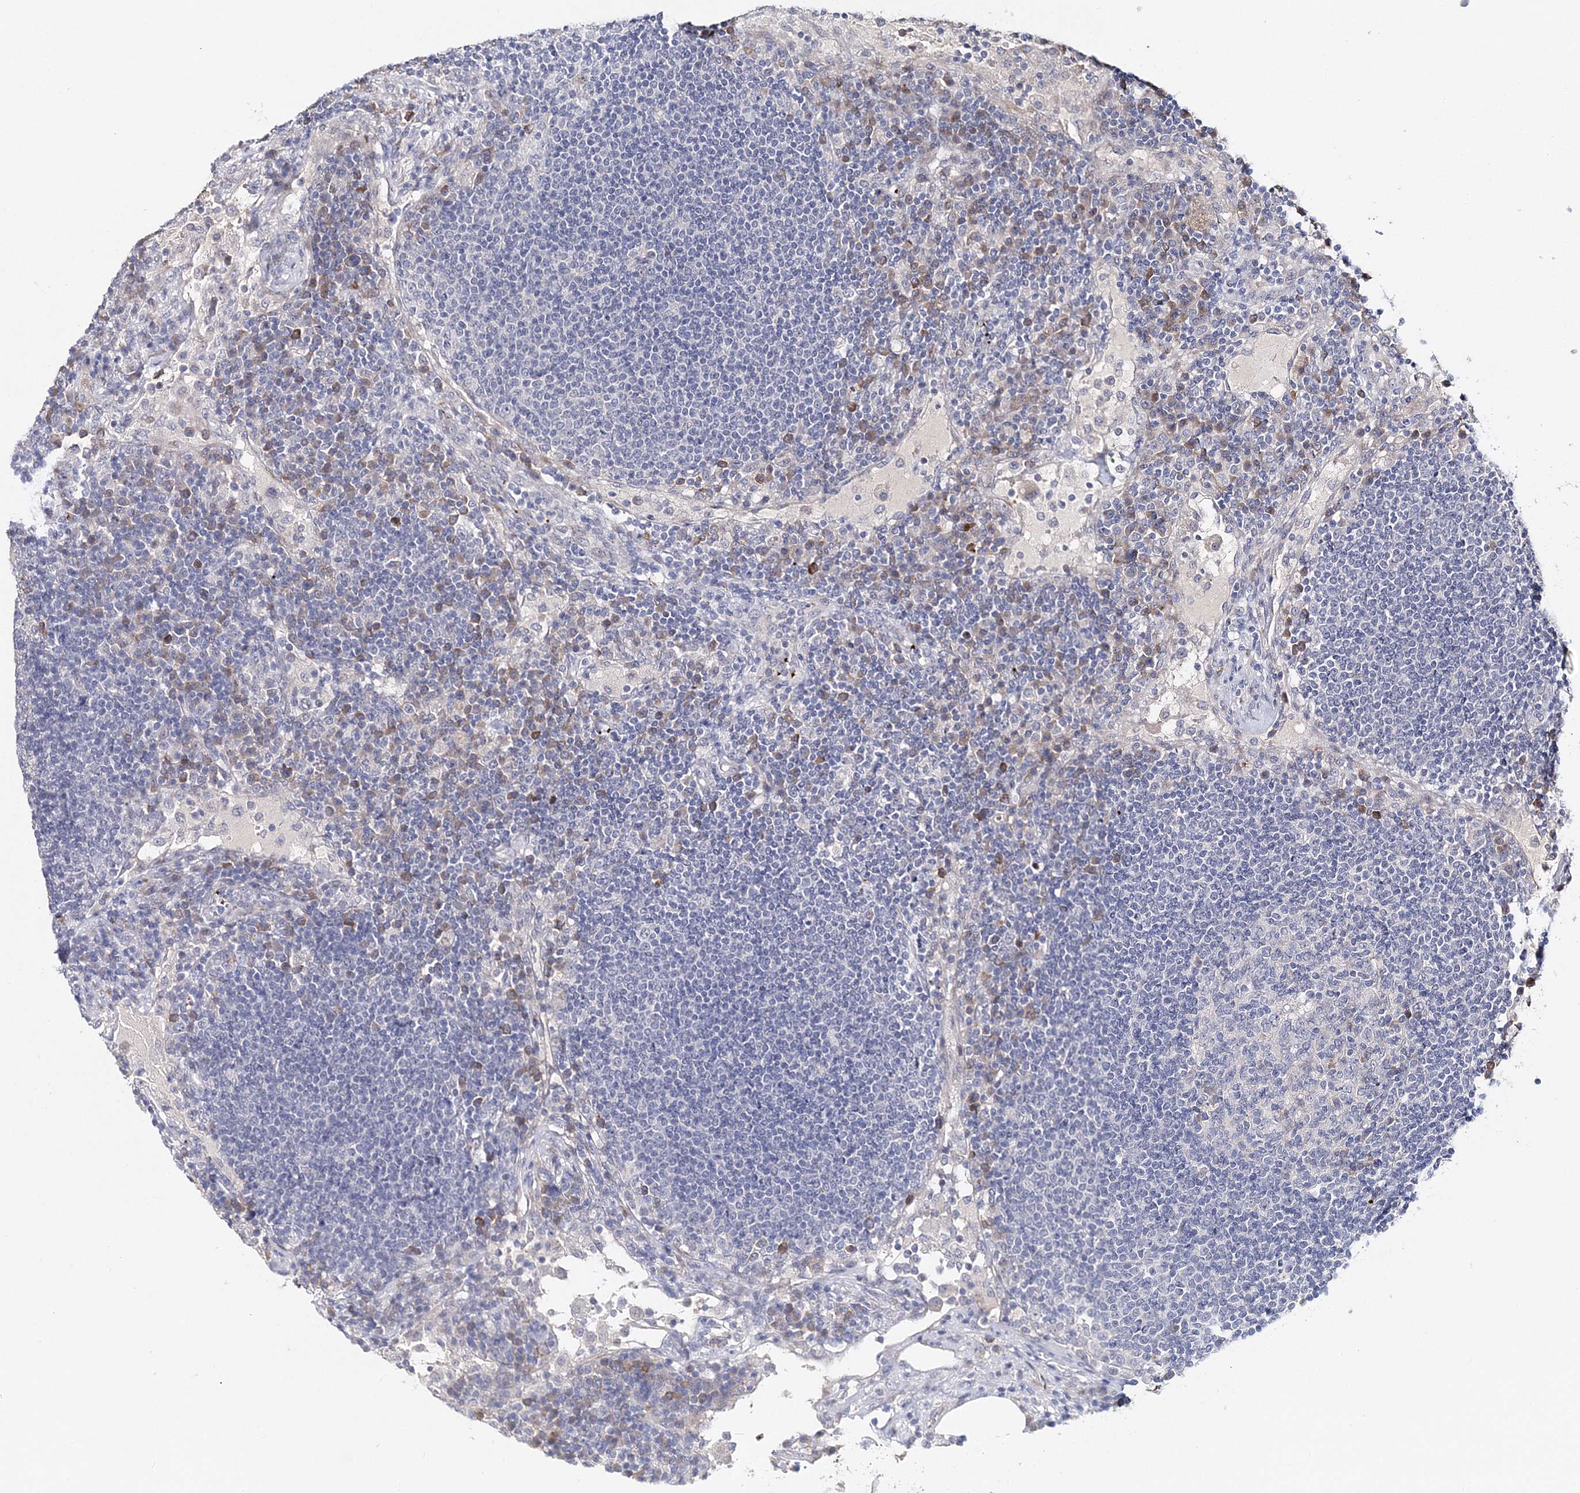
{"staining": {"intensity": "negative", "quantity": "none", "location": "none"}, "tissue": "lymph node", "cell_type": "Germinal center cells", "image_type": "normal", "snomed": [{"axis": "morphology", "description": "Normal tissue, NOS"}, {"axis": "topography", "description": "Lymph node"}], "caption": "IHC of benign lymph node exhibits no staining in germinal center cells. Brightfield microscopy of IHC stained with DAB (brown) and hematoxylin (blue), captured at high magnification.", "gene": "MYOZ2", "patient": {"sex": "female", "age": 53}}